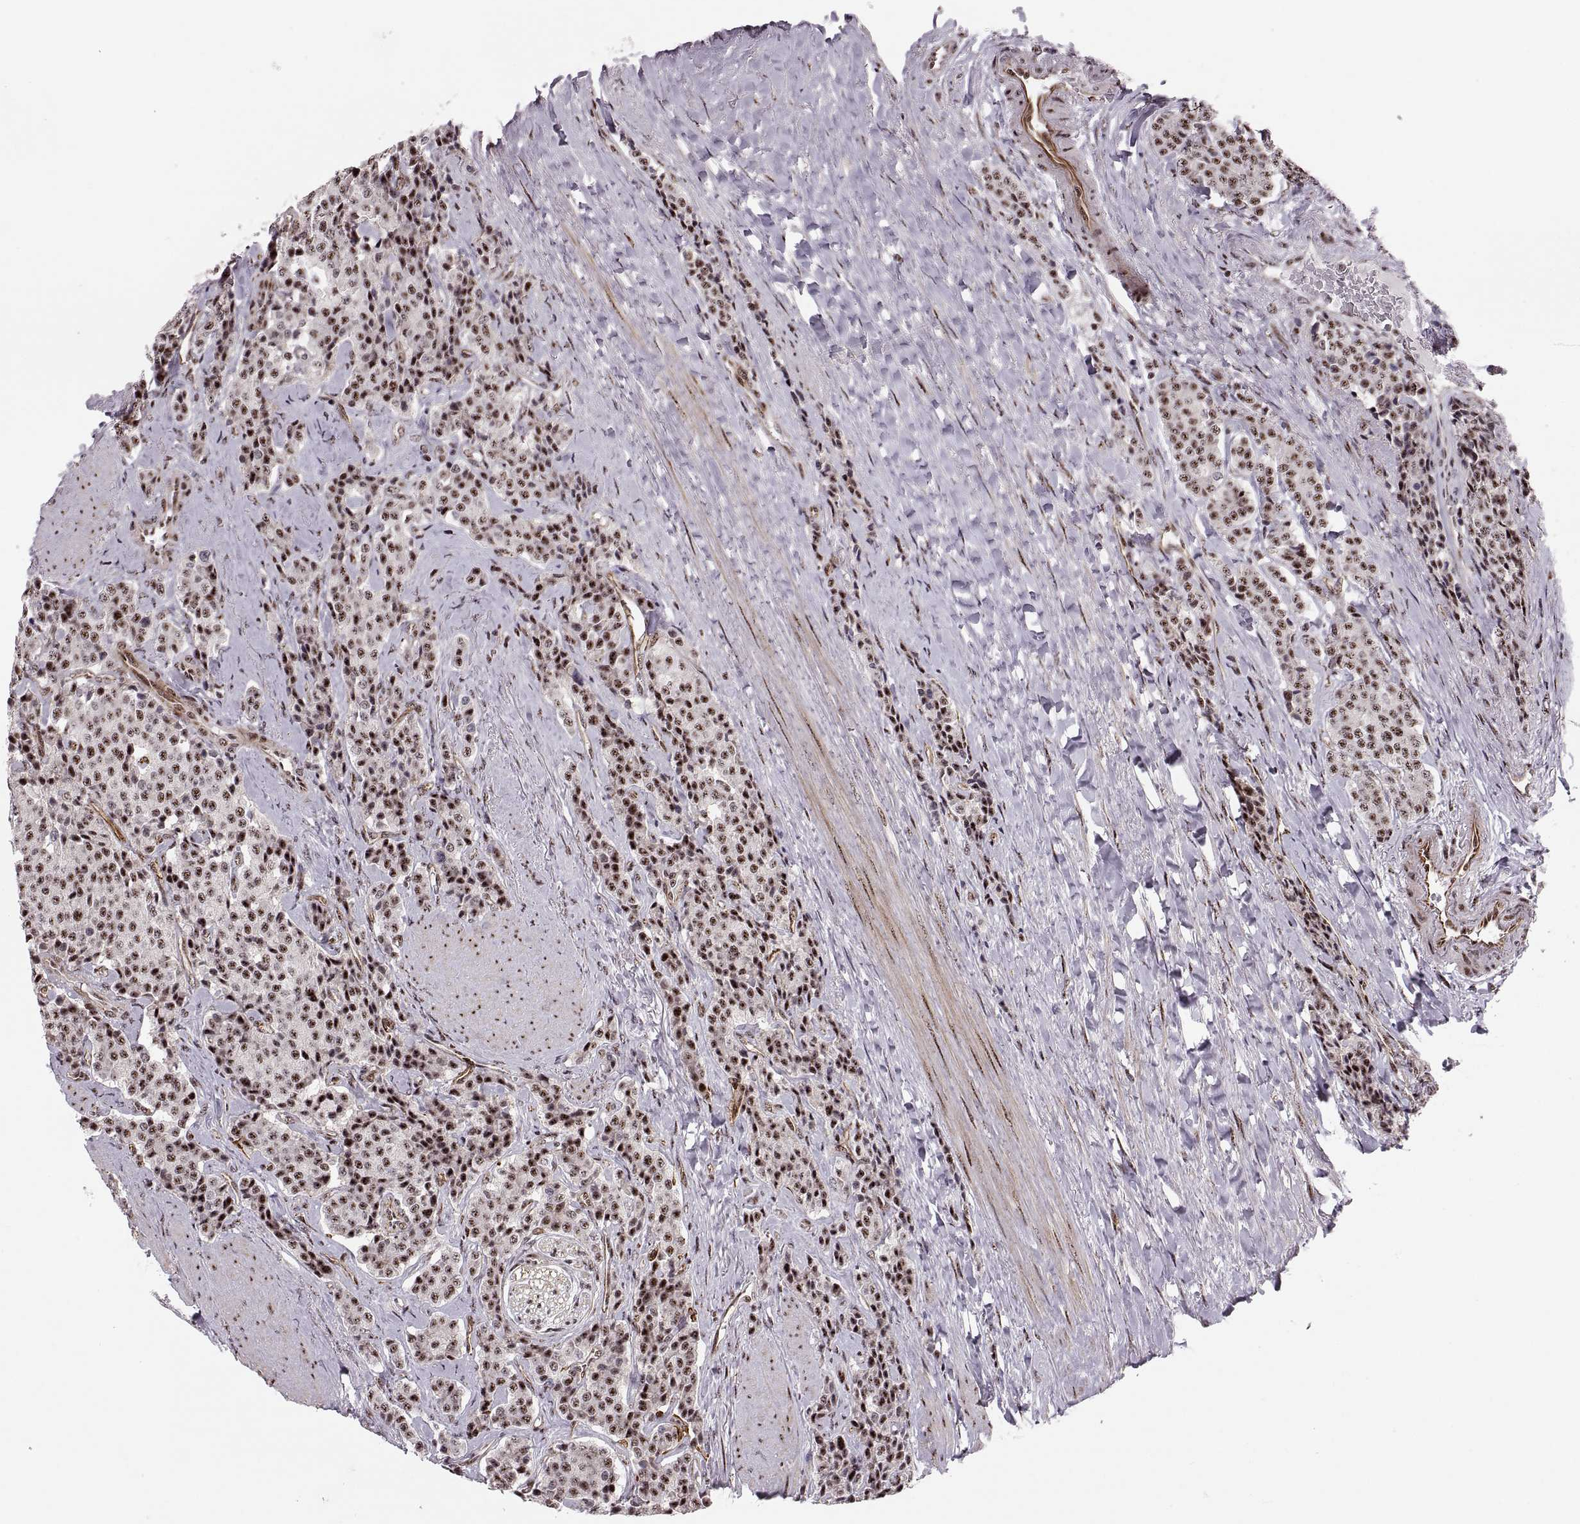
{"staining": {"intensity": "moderate", "quantity": "25%-75%", "location": "nuclear"}, "tissue": "carcinoid", "cell_type": "Tumor cells", "image_type": "cancer", "snomed": [{"axis": "morphology", "description": "Carcinoid, malignant, NOS"}, {"axis": "topography", "description": "Small intestine"}], "caption": "Human carcinoid stained with a brown dye demonstrates moderate nuclear positive expression in approximately 25%-75% of tumor cells.", "gene": "ZCCHC17", "patient": {"sex": "female", "age": 58}}